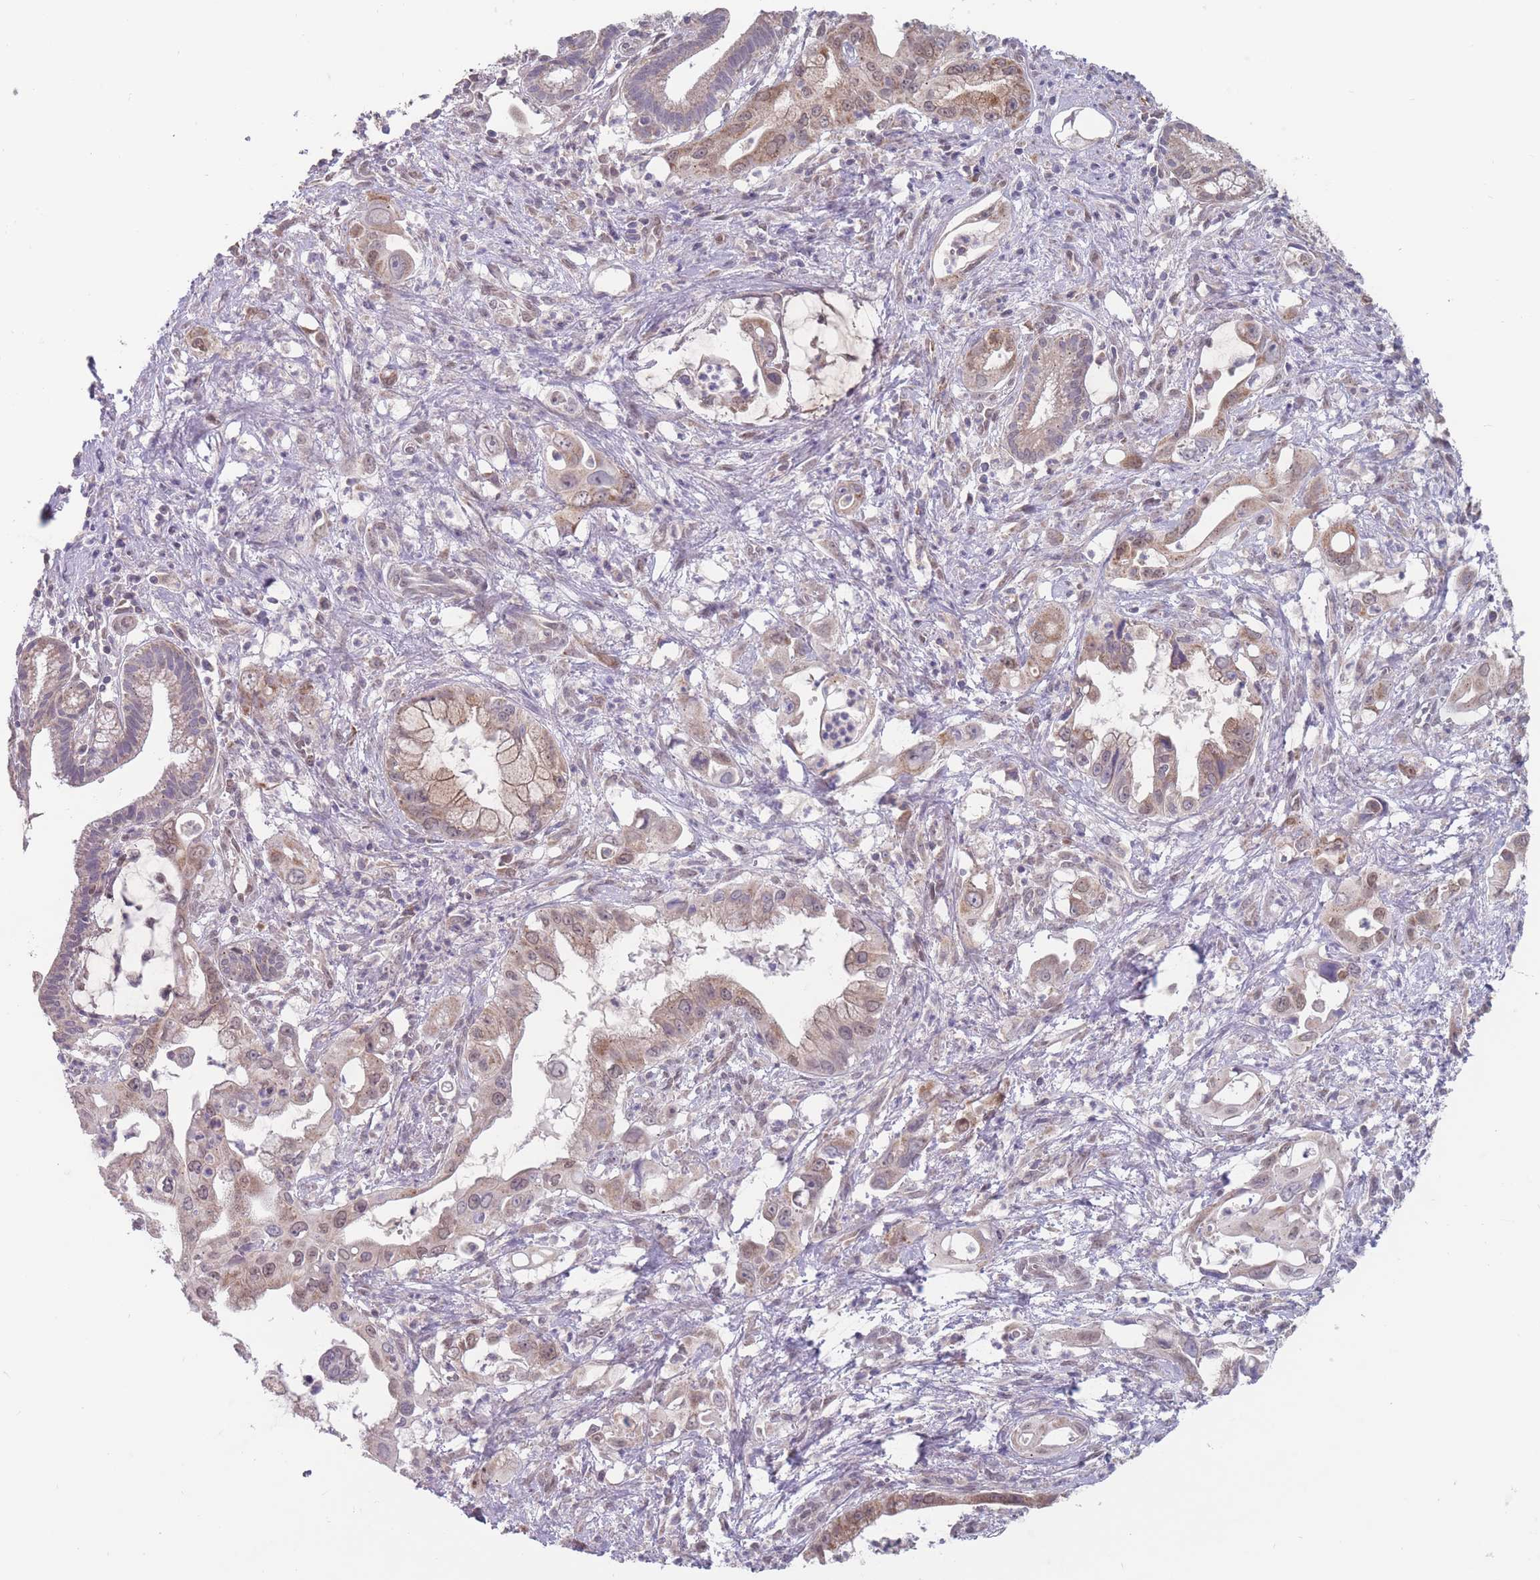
{"staining": {"intensity": "moderate", "quantity": "25%-75%", "location": "cytoplasmic/membranous,nuclear"}, "tissue": "pancreatic cancer", "cell_type": "Tumor cells", "image_type": "cancer", "snomed": [{"axis": "morphology", "description": "Adenocarcinoma, NOS"}, {"axis": "topography", "description": "Pancreas"}], "caption": "Immunohistochemistry (IHC) staining of pancreatic cancer (adenocarcinoma), which displays medium levels of moderate cytoplasmic/membranous and nuclear staining in about 25%-75% of tumor cells indicating moderate cytoplasmic/membranous and nuclear protein expression. The staining was performed using DAB (brown) for protein detection and nuclei were counterstained in hematoxylin (blue).", "gene": "PEX7", "patient": {"sex": "male", "age": 61}}